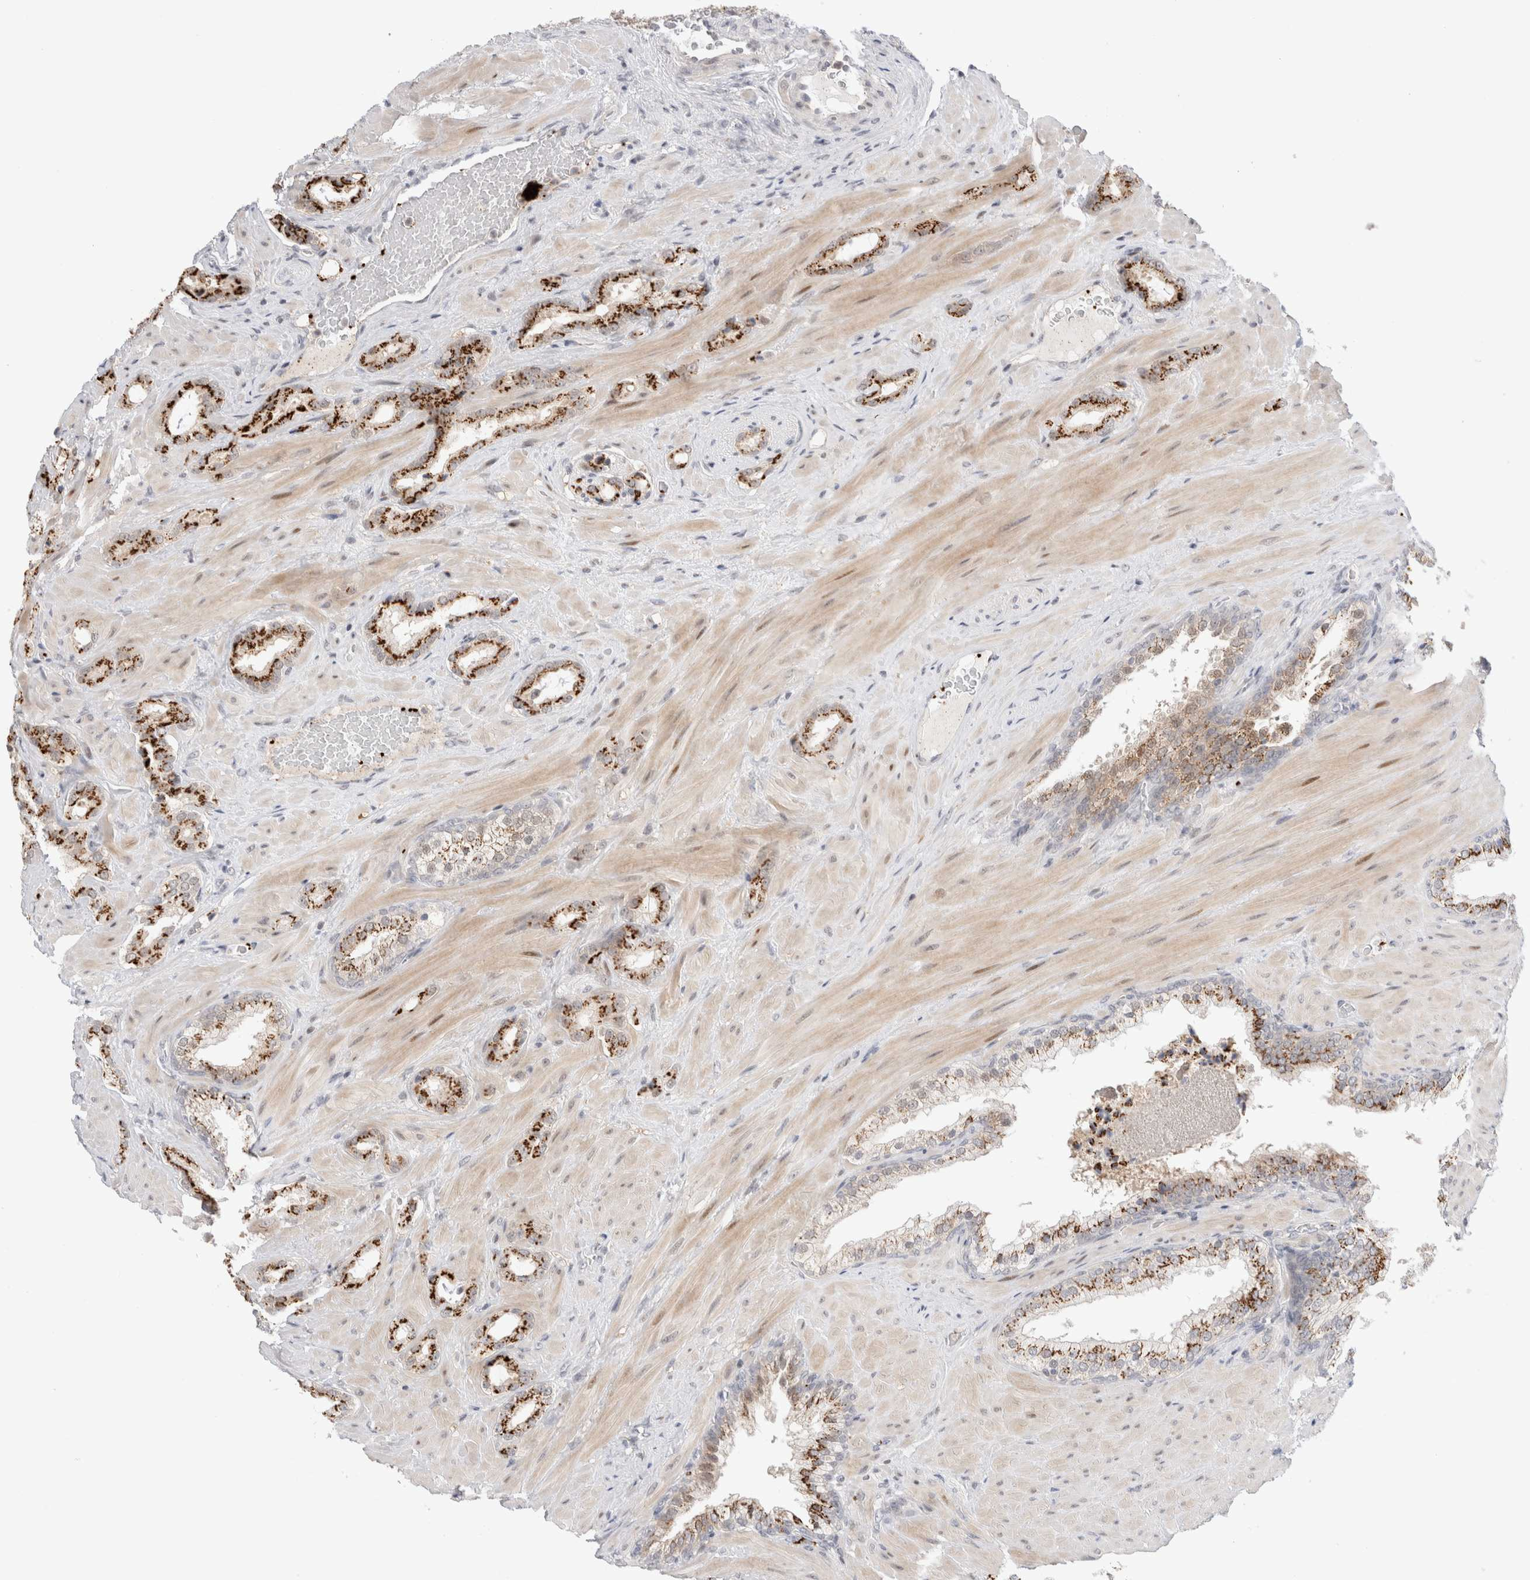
{"staining": {"intensity": "strong", "quantity": ">75%", "location": "cytoplasmic/membranous"}, "tissue": "prostate cancer", "cell_type": "Tumor cells", "image_type": "cancer", "snomed": [{"axis": "morphology", "description": "Adenocarcinoma, High grade"}, {"axis": "topography", "description": "Prostate"}], "caption": "A histopathology image showing strong cytoplasmic/membranous positivity in approximately >75% of tumor cells in prostate cancer (high-grade adenocarcinoma), as visualized by brown immunohistochemical staining.", "gene": "VPS28", "patient": {"sex": "male", "age": 64}}